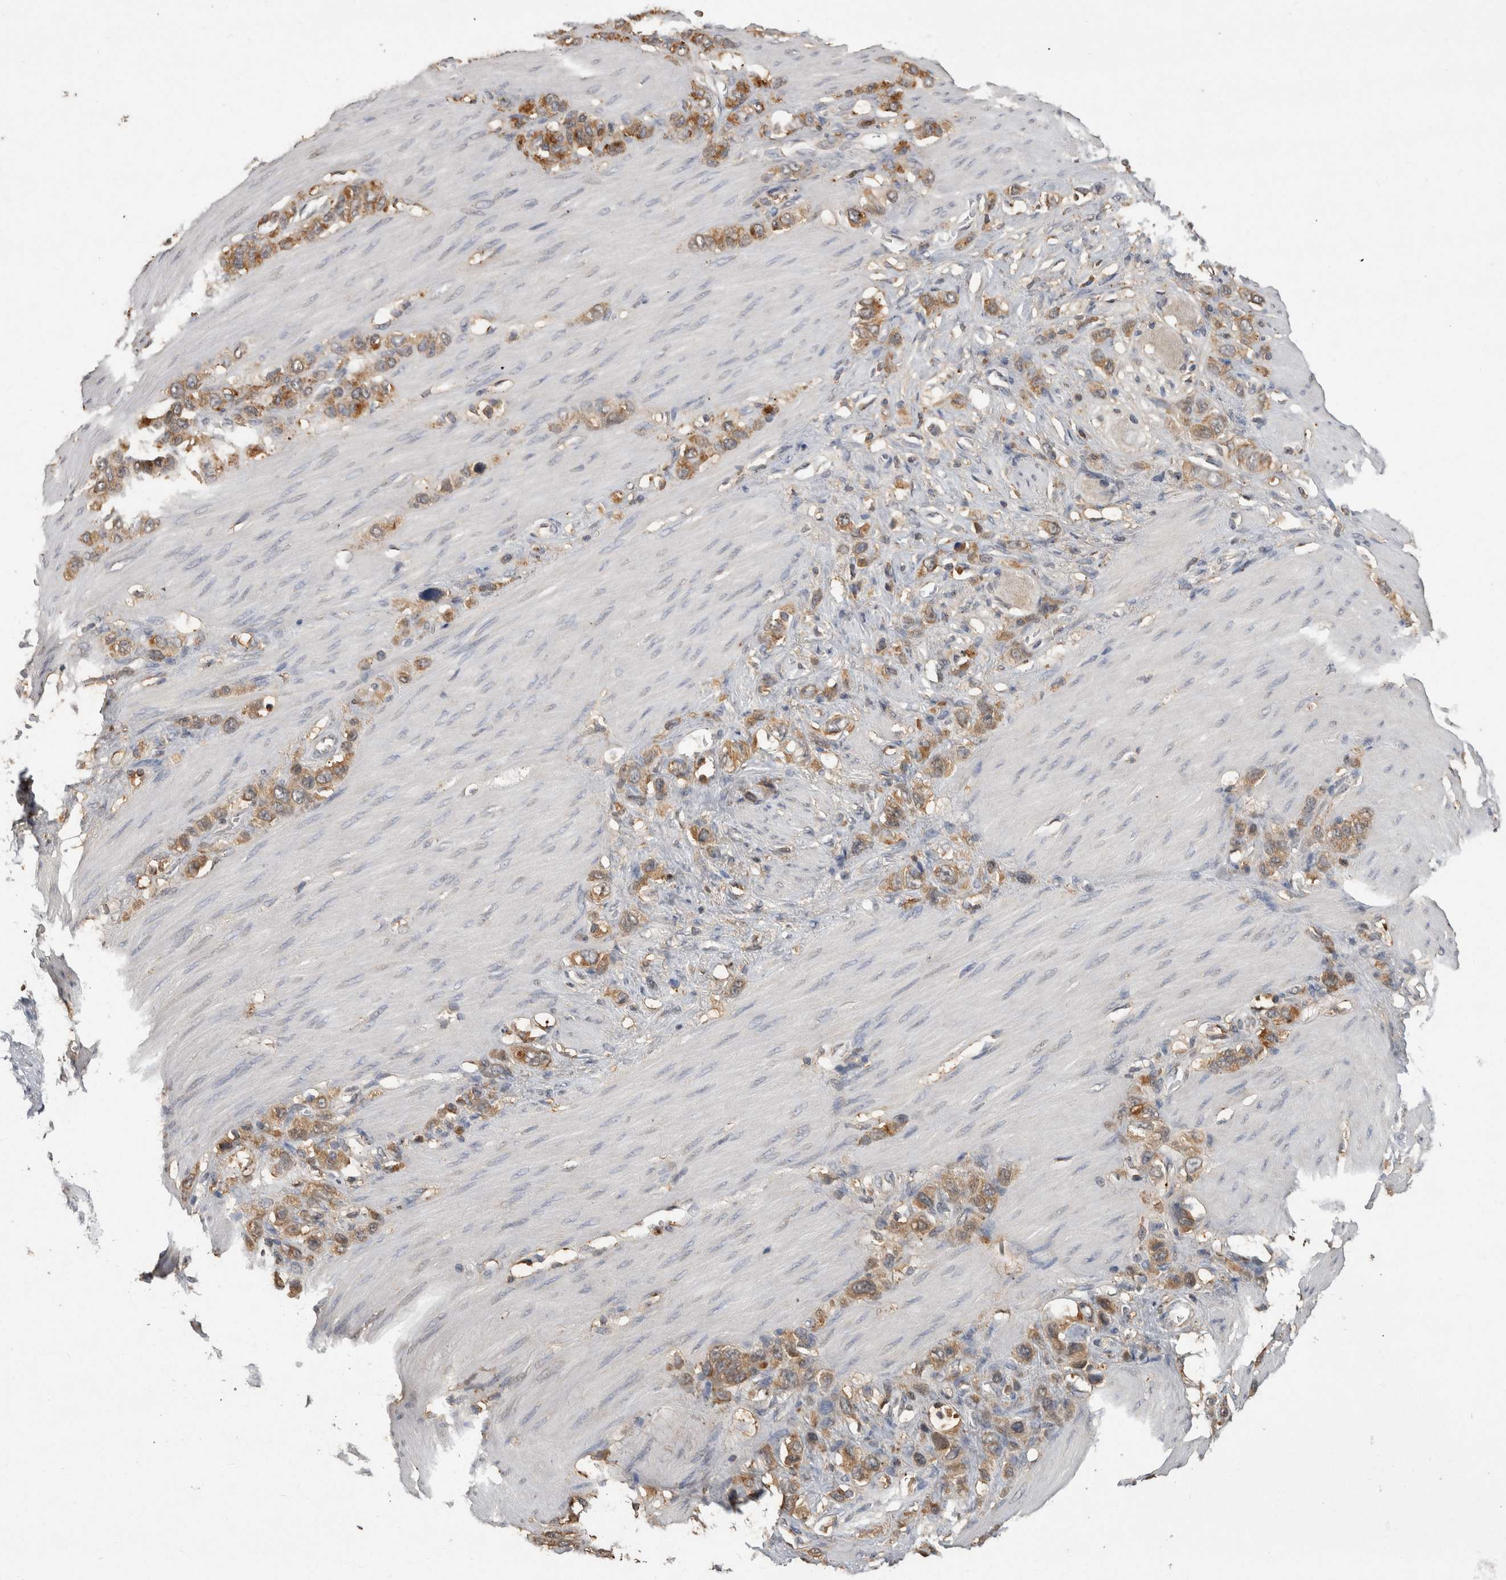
{"staining": {"intensity": "moderate", "quantity": ">75%", "location": "cytoplasmic/membranous"}, "tissue": "stomach cancer", "cell_type": "Tumor cells", "image_type": "cancer", "snomed": [{"axis": "morphology", "description": "Adenocarcinoma, NOS"}, {"axis": "morphology", "description": "Adenocarcinoma, High grade"}, {"axis": "topography", "description": "Stomach, upper"}, {"axis": "topography", "description": "Stomach, lower"}], "caption": "Stomach cancer was stained to show a protein in brown. There is medium levels of moderate cytoplasmic/membranous staining in approximately >75% of tumor cells. Using DAB (brown) and hematoxylin (blue) stains, captured at high magnification using brightfield microscopy.", "gene": "PREP", "patient": {"sex": "female", "age": 65}}